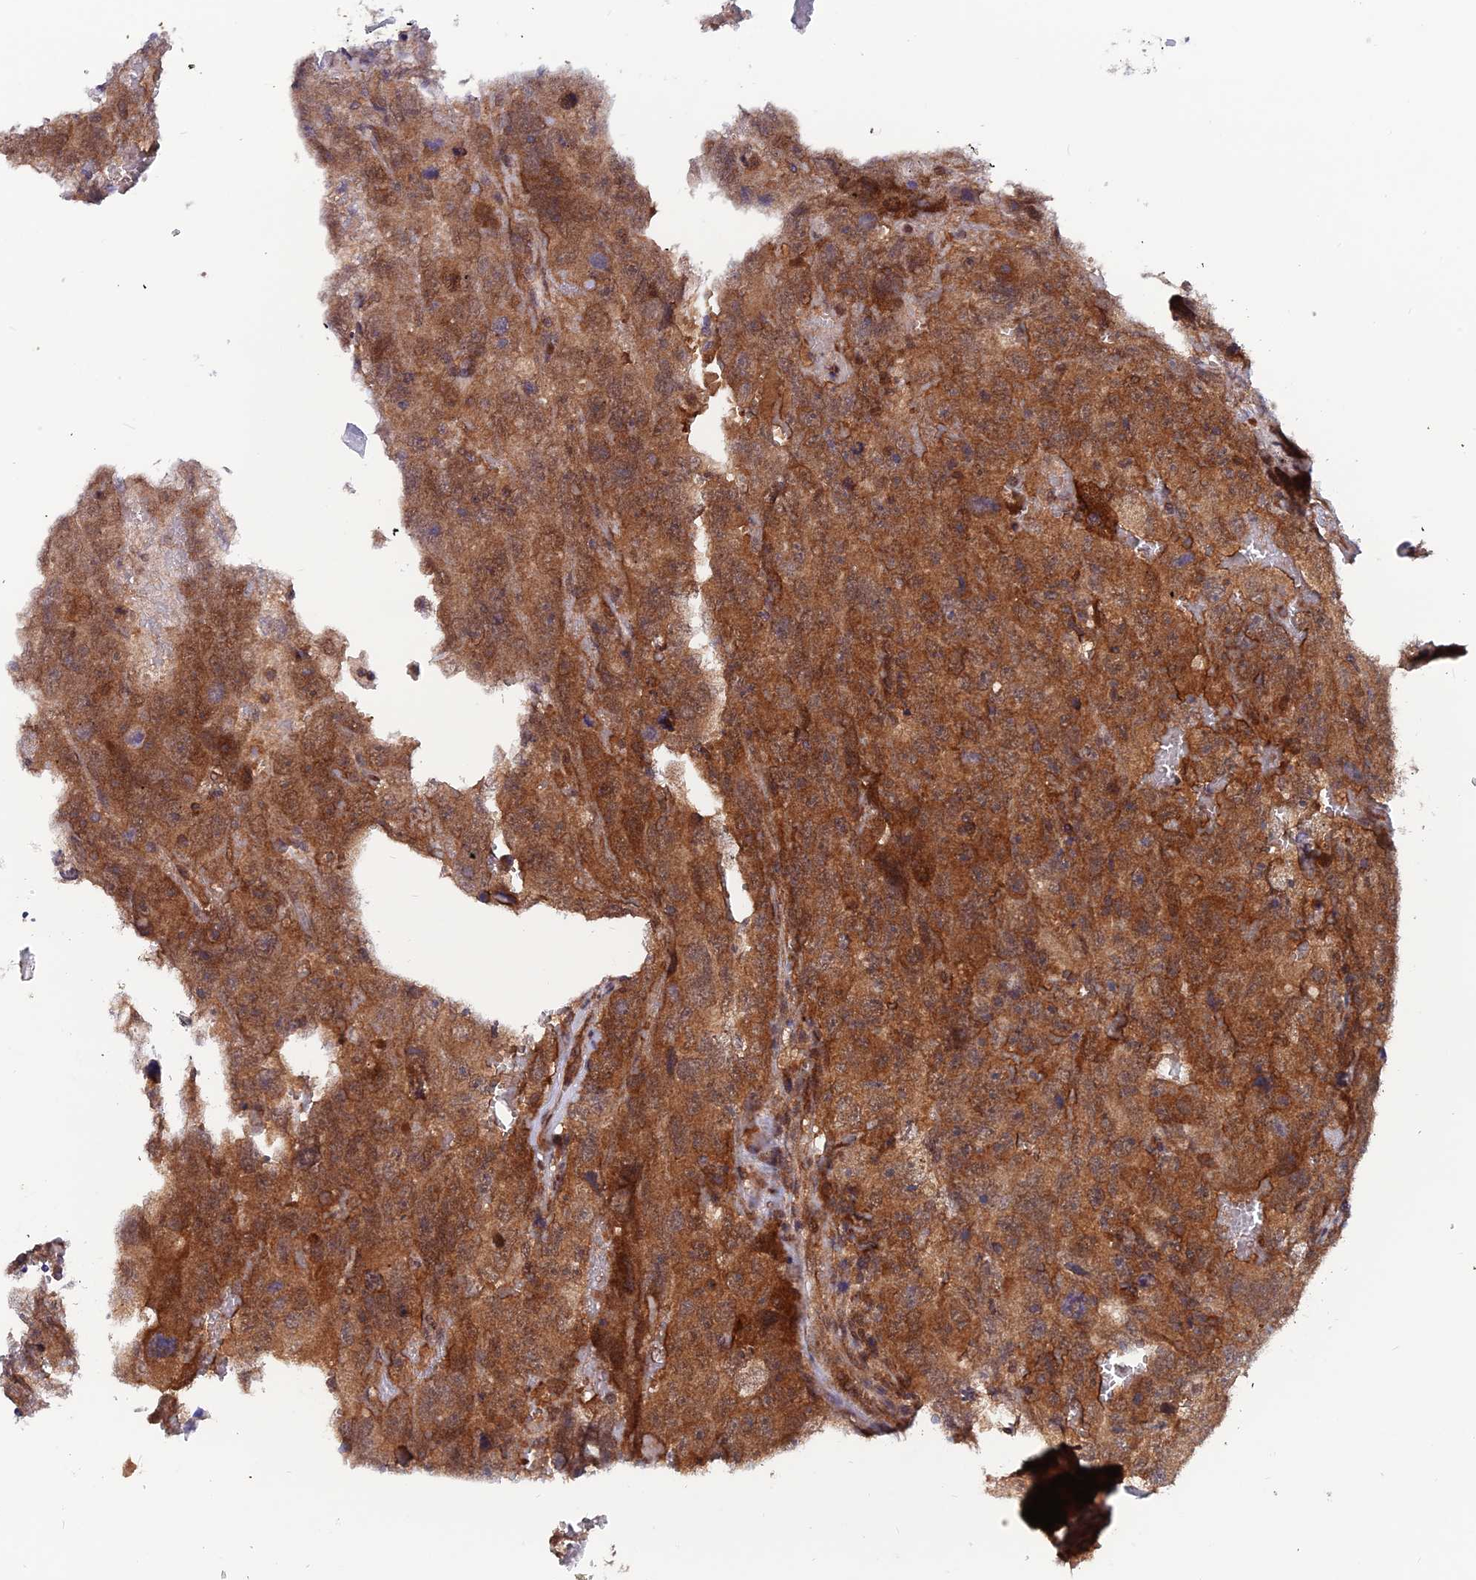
{"staining": {"intensity": "moderate", "quantity": ">75%", "location": "cytoplasmic/membranous,nuclear"}, "tissue": "testis cancer", "cell_type": "Tumor cells", "image_type": "cancer", "snomed": [{"axis": "morphology", "description": "Carcinoma, Embryonal, NOS"}, {"axis": "topography", "description": "Testis"}], "caption": "Protein positivity by immunohistochemistry shows moderate cytoplasmic/membranous and nuclear expression in approximately >75% of tumor cells in testis cancer (embryonal carcinoma).", "gene": "IGBP1", "patient": {"sex": "male", "age": 45}}